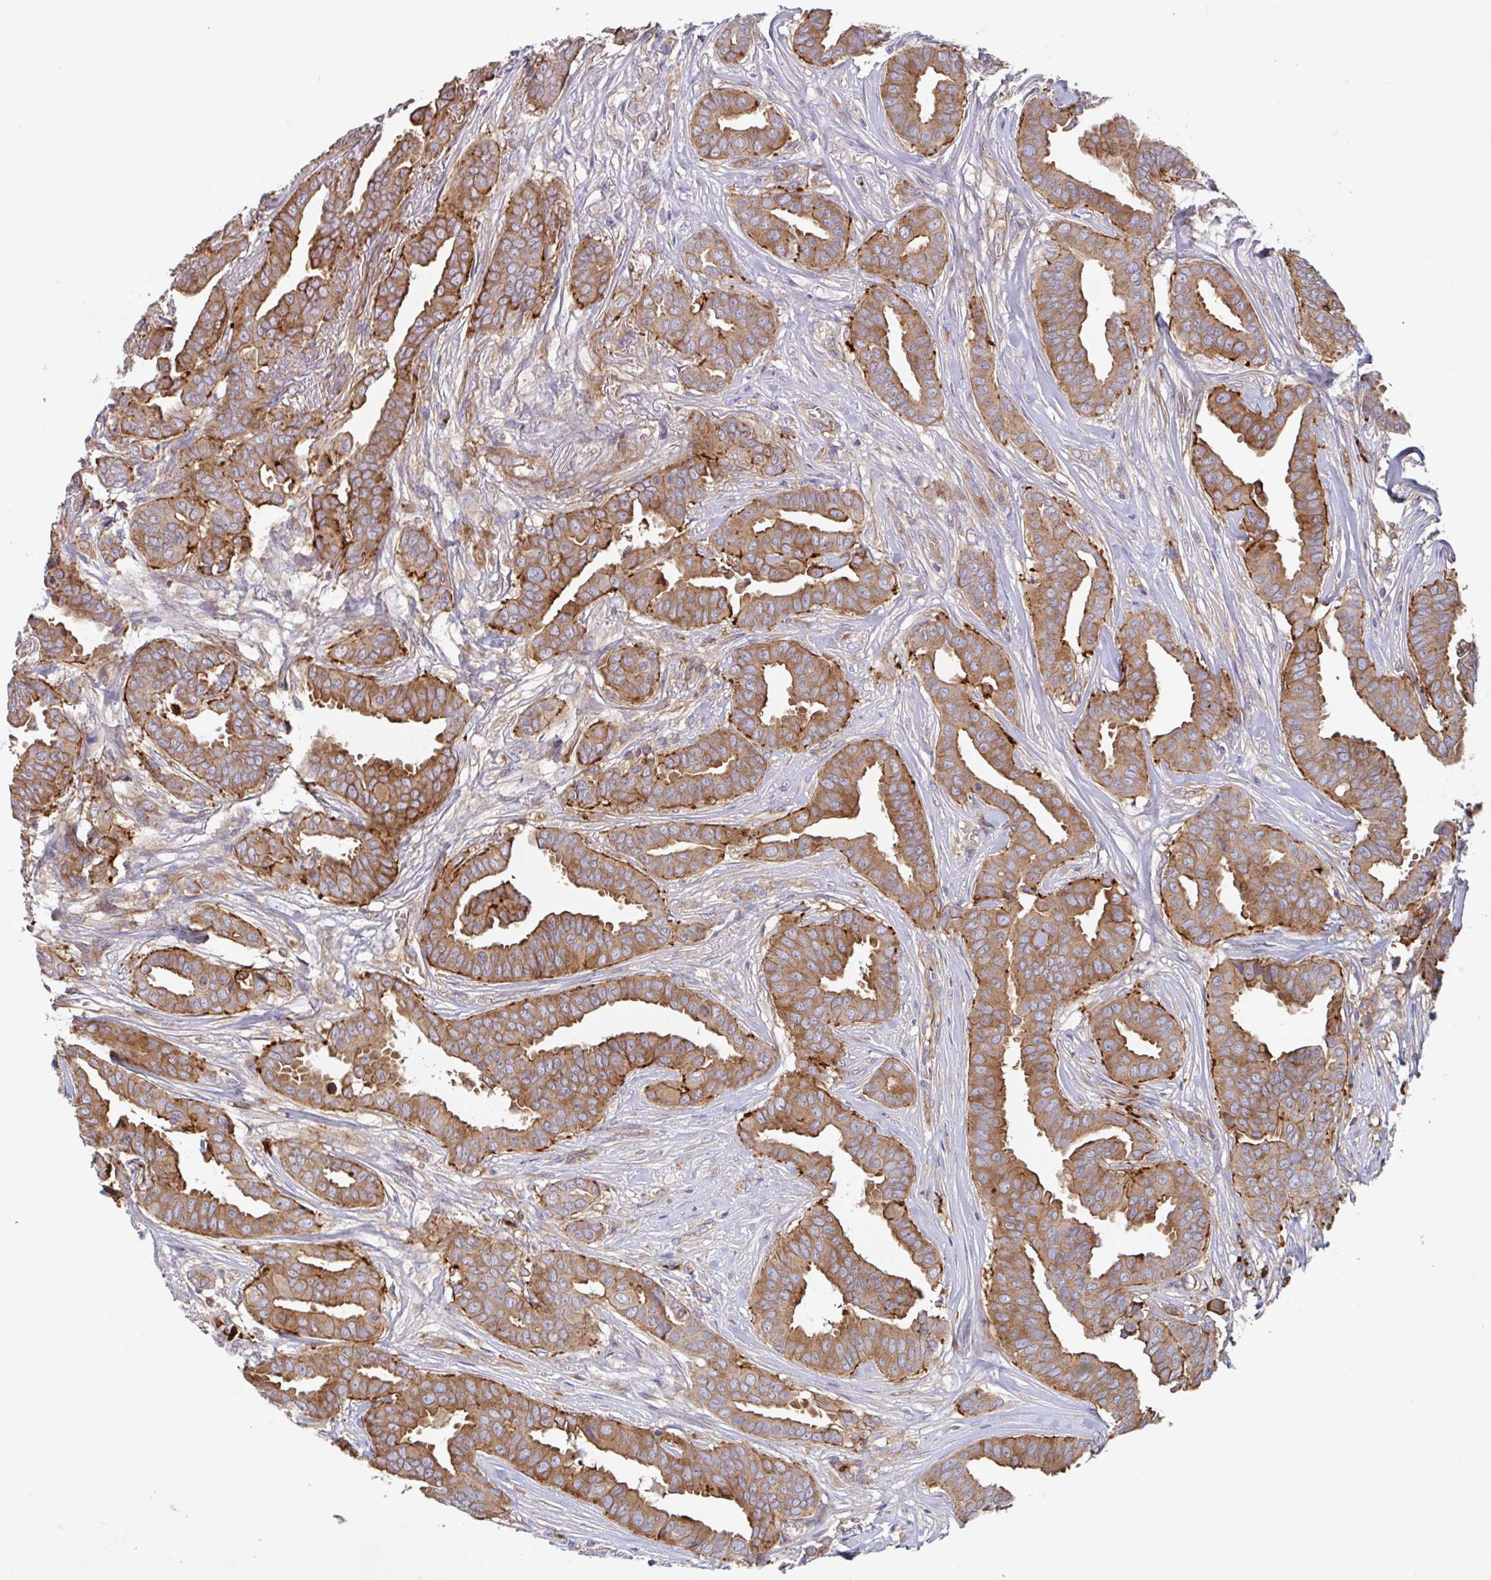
{"staining": {"intensity": "moderate", "quantity": ">75%", "location": "cytoplasmic/membranous"}, "tissue": "breast cancer", "cell_type": "Tumor cells", "image_type": "cancer", "snomed": [{"axis": "morphology", "description": "Duct carcinoma"}, {"axis": "topography", "description": "Breast"}], "caption": "Immunohistochemical staining of human infiltrating ductal carcinoma (breast) exhibits medium levels of moderate cytoplasmic/membranous positivity in about >75% of tumor cells.", "gene": "YARS2", "patient": {"sex": "female", "age": 45}}